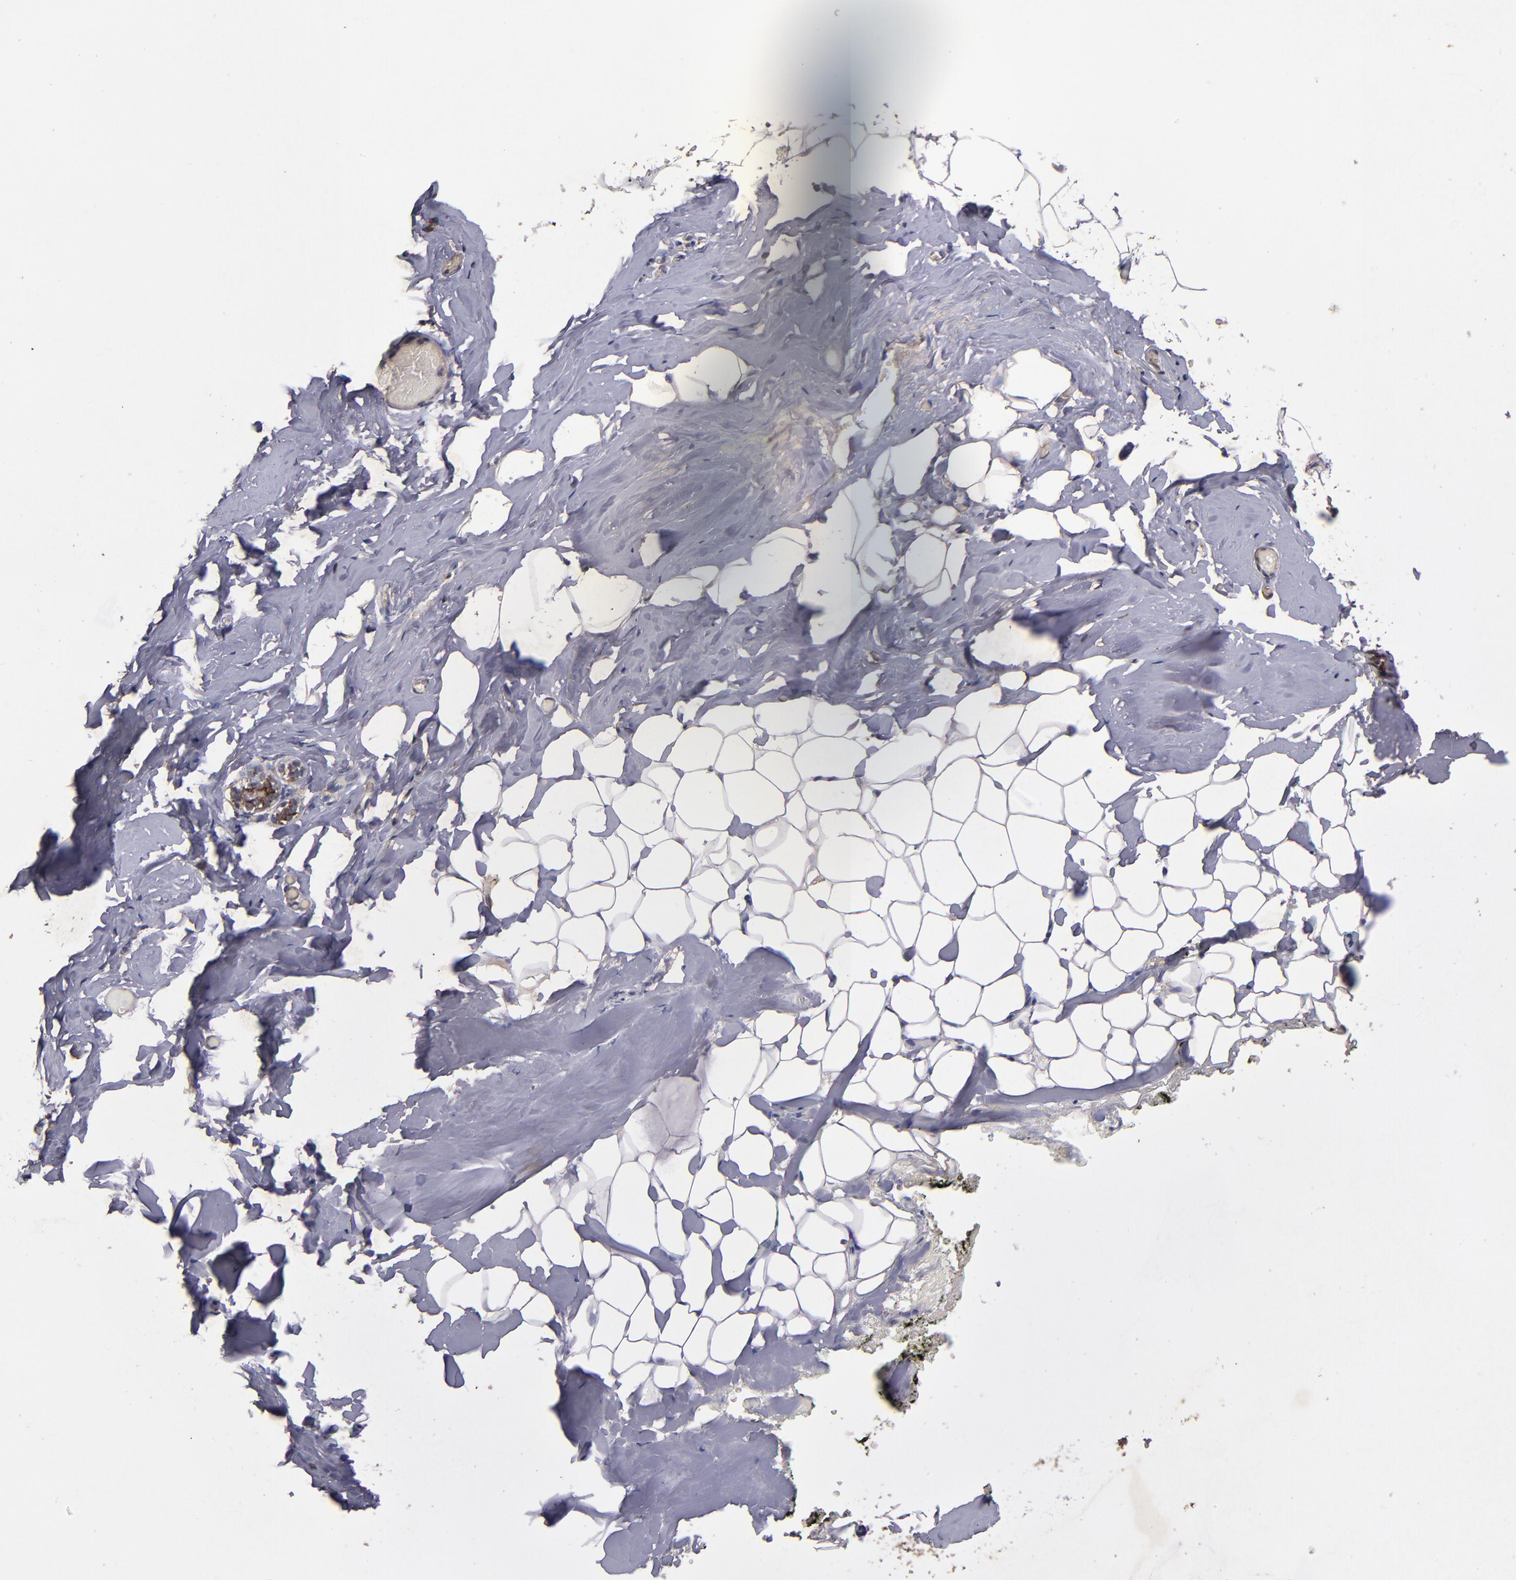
{"staining": {"intensity": "negative", "quantity": "none", "location": "none"}, "tissue": "breast", "cell_type": "Adipocytes", "image_type": "normal", "snomed": [{"axis": "morphology", "description": "Normal tissue, NOS"}, {"axis": "topography", "description": "Breast"}, {"axis": "topography", "description": "Soft tissue"}], "caption": "The image shows no significant positivity in adipocytes of breast.", "gene": "TIMM9", "patient": {"sex": "female", "age": 75}}